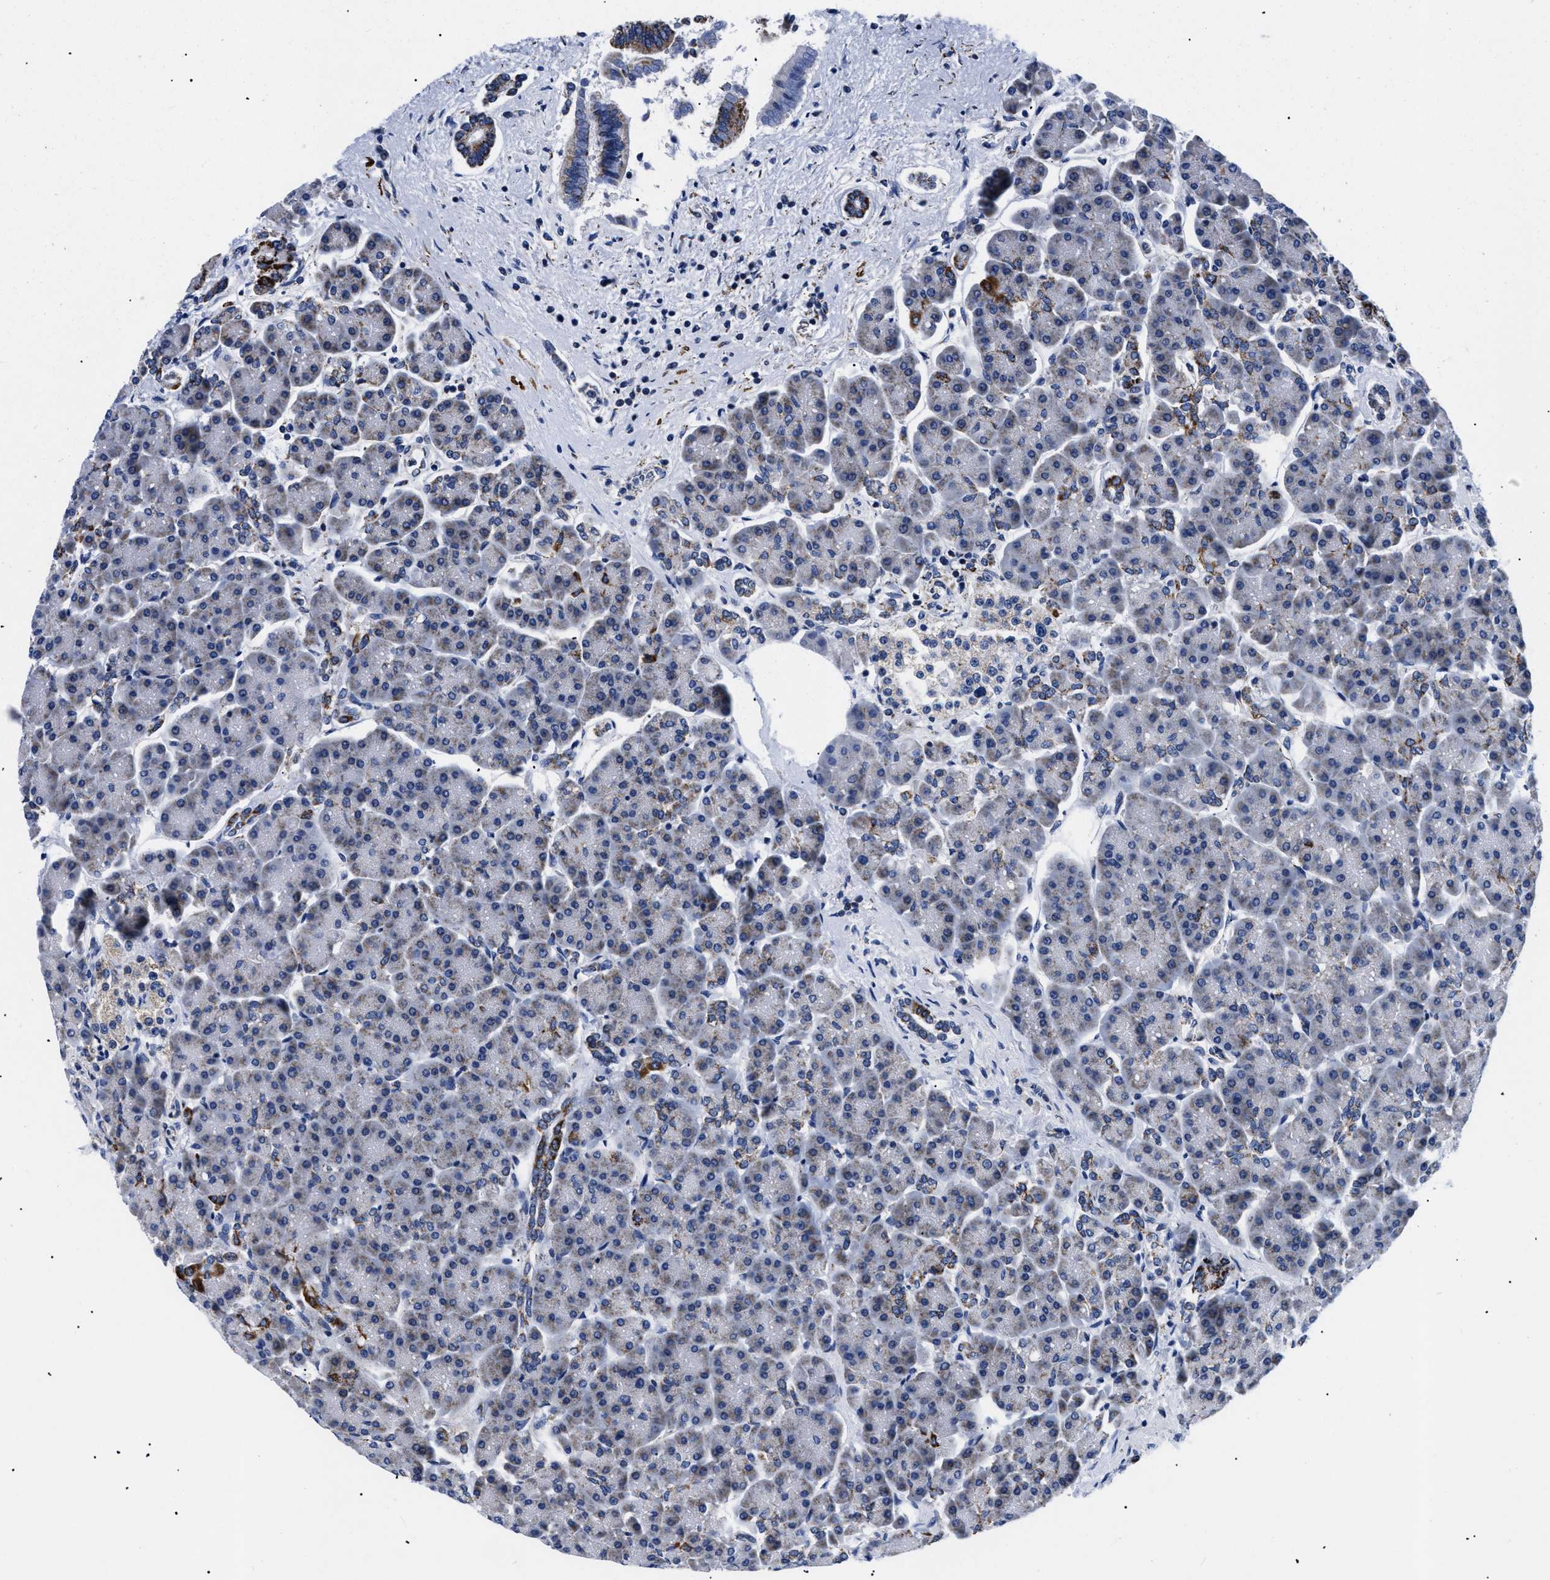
{"staining": {"intensity": "negative", "quantity": "none", "location": "none"}, "tissue": "pancreas", "cell_type": "Exocrine glandular cells", "image_type": "normal", "snomed": [{"axis": "morphology", "description": "Normal tissue, NOS"}, {"axis": "topography", "description": "Pancreas"}], "caption": "DAB (3,3'-diaminobenzidine) immunohistochemical staining of unremarkable human pancreas reveals no significant staining in exocrine glandular cells. (DAB immunohistochemistry with hematoxylin counter stain).", "gene": "GPR149", "patient": {"sex": "female", "age": 70}}